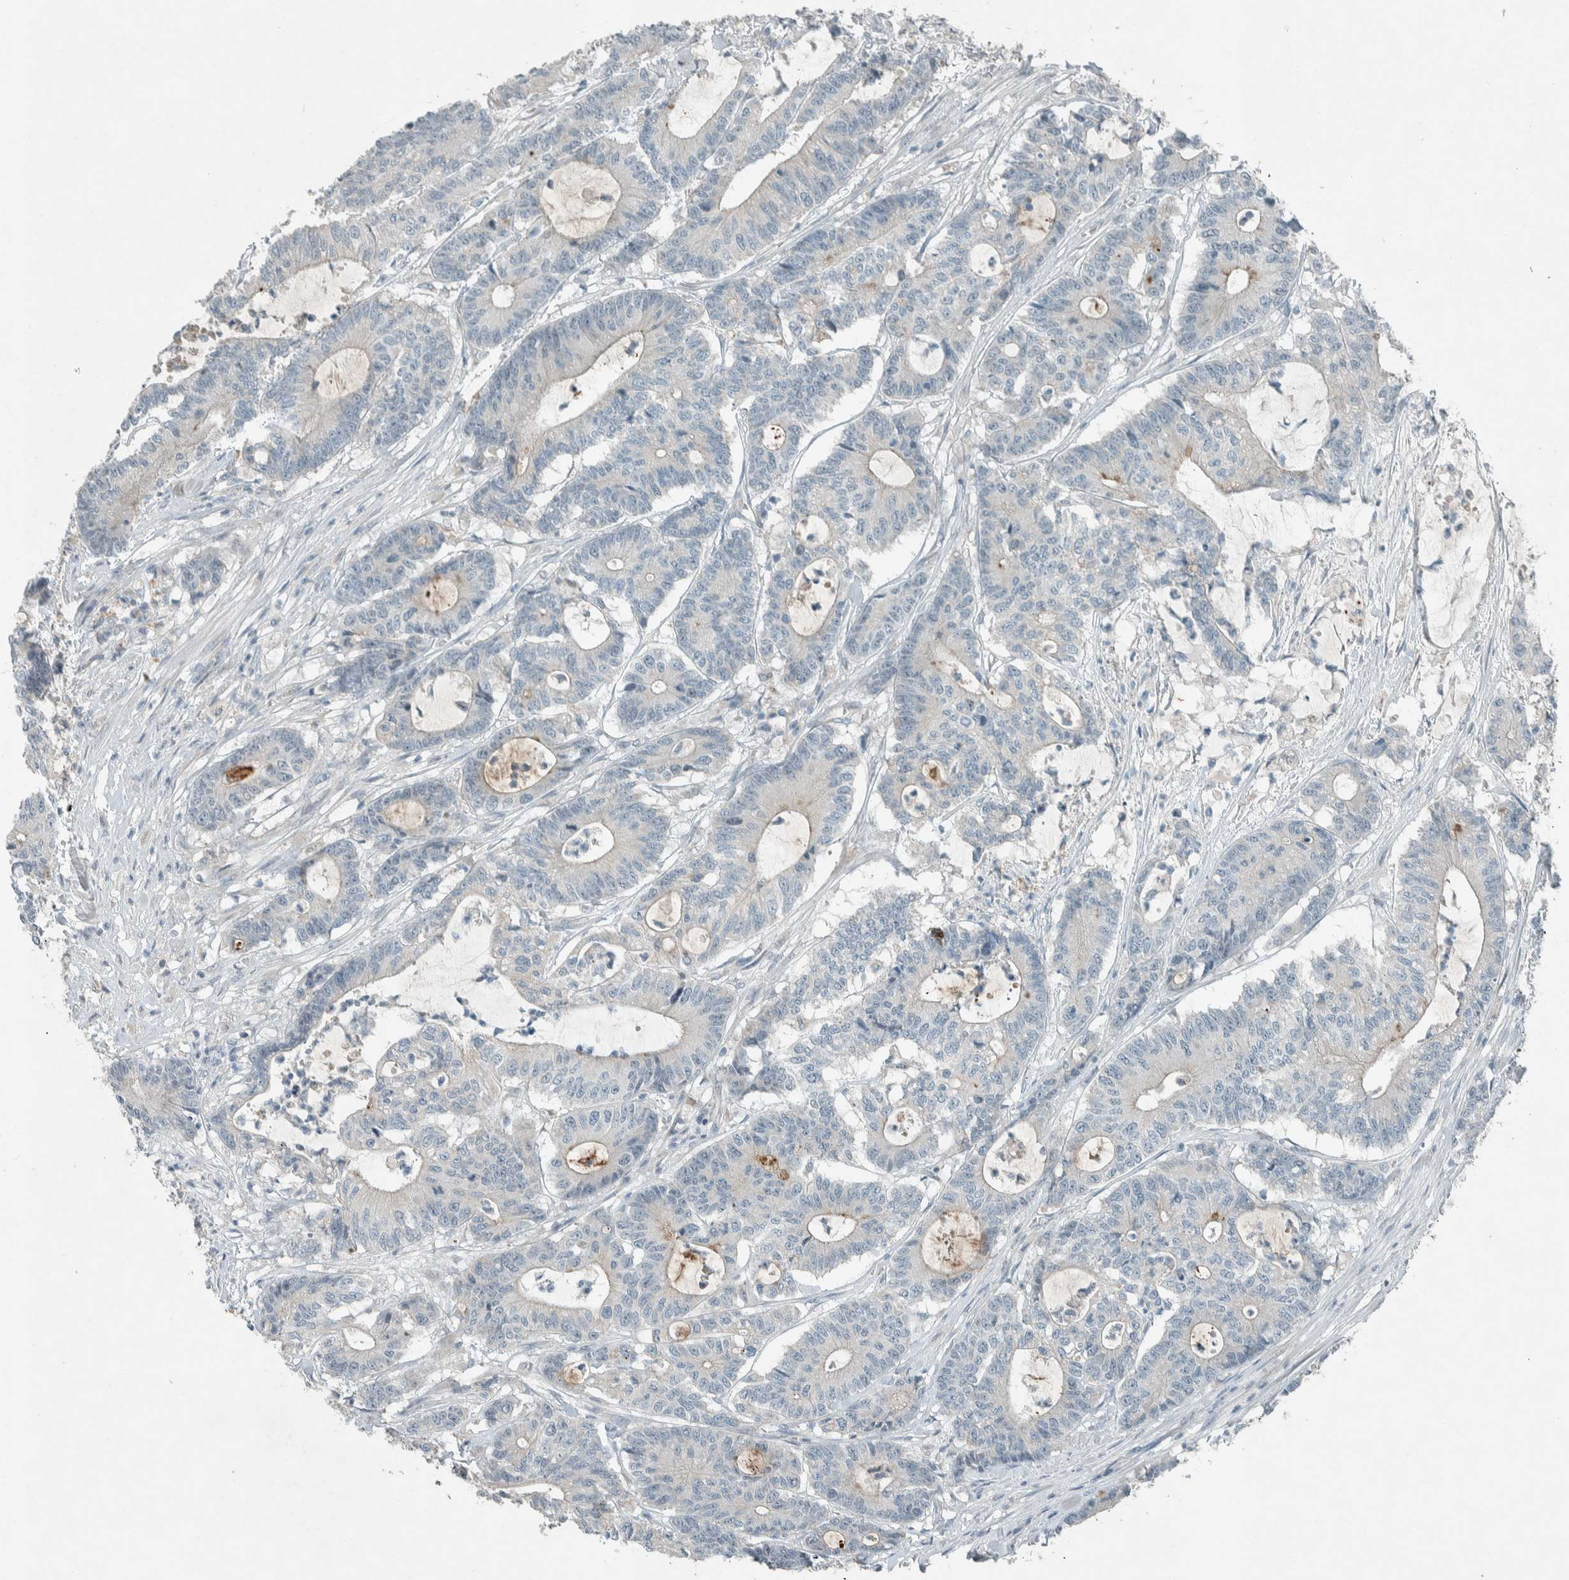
{"staining": {"intensity": "negative", "quantity": "none", "location": "none"}, "tissue": "colorectal cancer", "cell_type": "Tumor cells", "image_type": "cancer", "snomed": [{"axis": "morphology", "description": "Adenocarcinoma, NOS"}, {"axis": "topography", "description": "Colon"}], "caption": "Tumor cells show no significant protein positivity in colorectal cancer.", "gene": "CERCAM", "patient": {"sex": "female", "age": 84}}